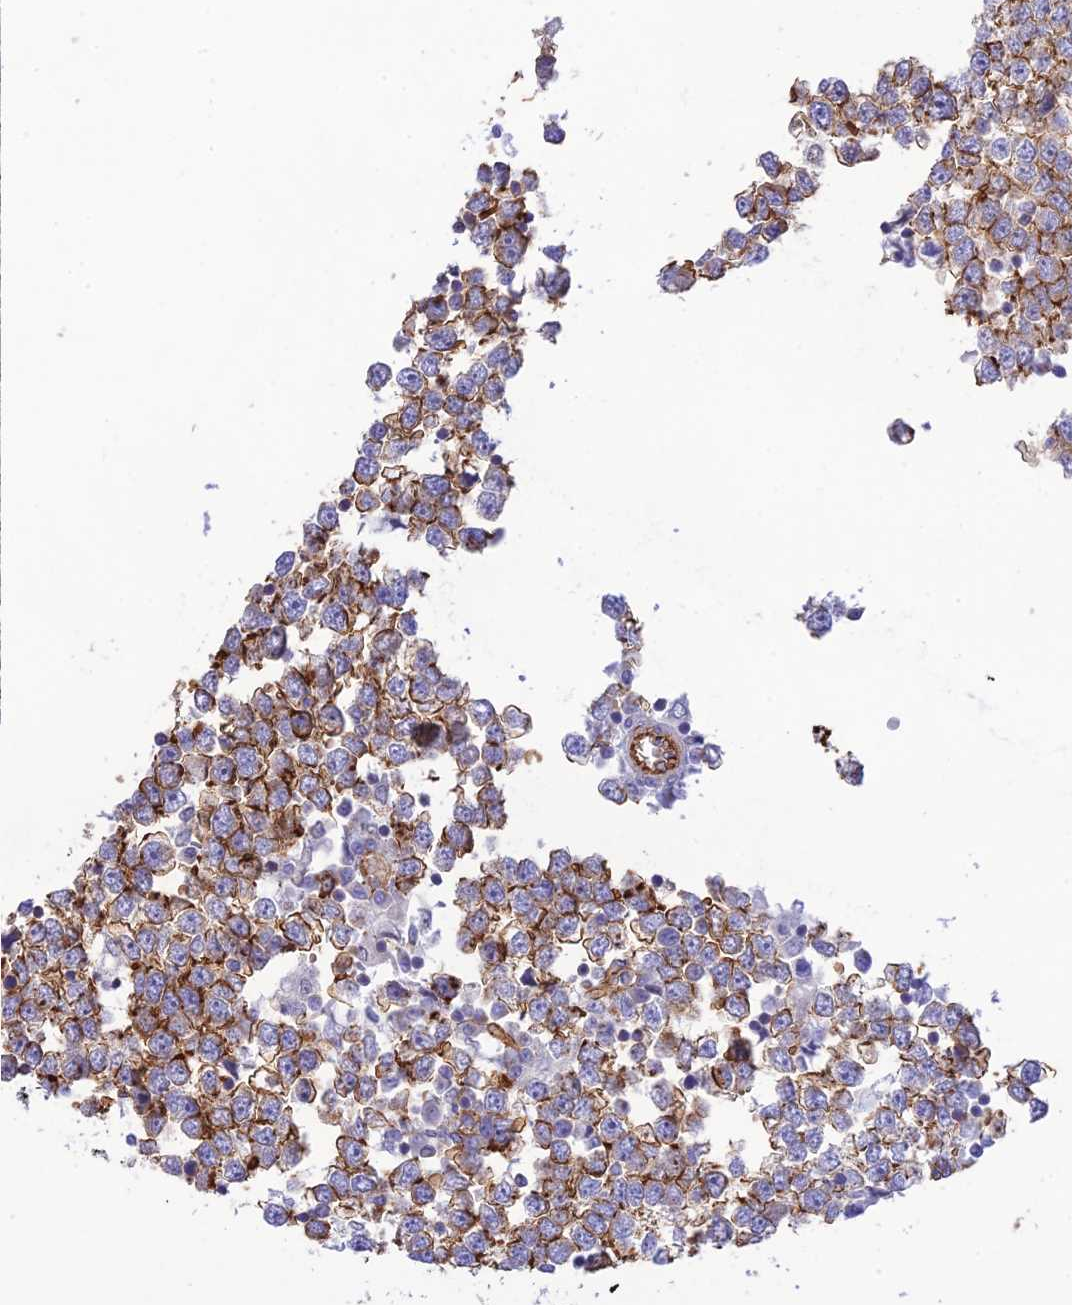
{"staining": {"intensity": "strong", "quantity": "<25%", "location": "cytoplasmic/membranous"}, "tissue": "testis cancer", "cell_type": "Tumor cells", "image_type": "cancer", "snomed": [{"axis": "morphology", "description": "Seminoma, NOS"}, {"axis": "topography", "description": "Testis"}], "caption": "Immunohistochemical staining of testis cancer (seminoma) demonstrates medium levels of strong cytoplasmic/membranous expression in approximately <25% of tumor cells.", "gene": "YPEL5", "patient": {"sex": "male", "age": 65}}